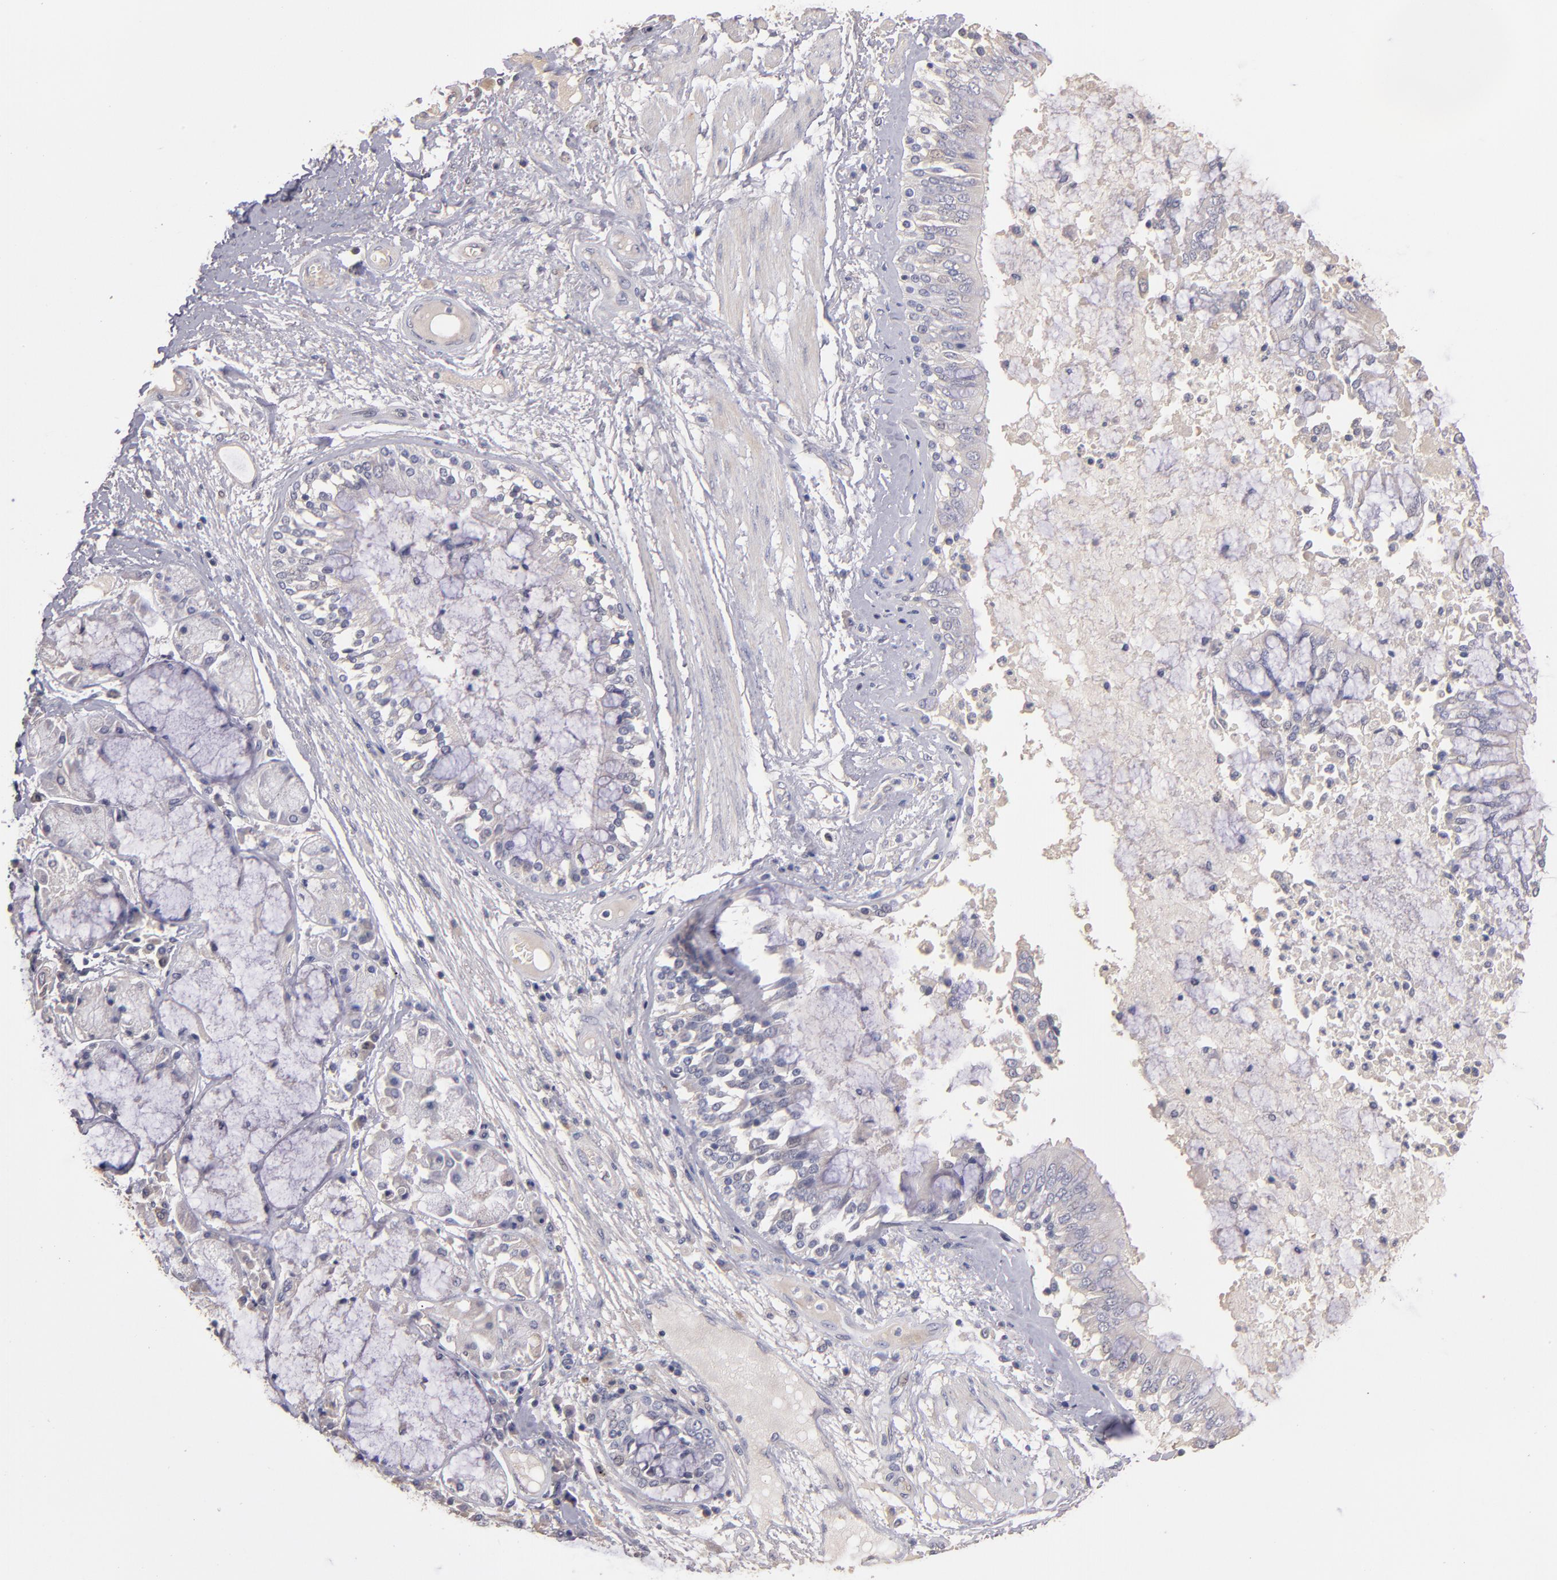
{"staining": {"intensity": "weak", "quantity": "<25%", "location": "cytoplasmic/membranous"}, "tissue": "bronchus", "cell_type": "Respiratory epithelial cells", "image_type": "normal", "snomed": [{"axis": "morphology", "description": "Normal tissue, NOS"}, {"axis": "topography", "description": "Cartilage tissue"}, {"axis": "topography", "description": "Bronchus"}, {"axis": "topography", "description": "Lung"}], "caption": "Micrograph shows no protein expression in respiratory epithelial cells of unremarkable bronchus. The staining is performed using DAB brown chromogen with nuclei counter-stained in using hematoxylin.", "gene": "GNAZ", "patient": {"sex": "female", "age": 49}}